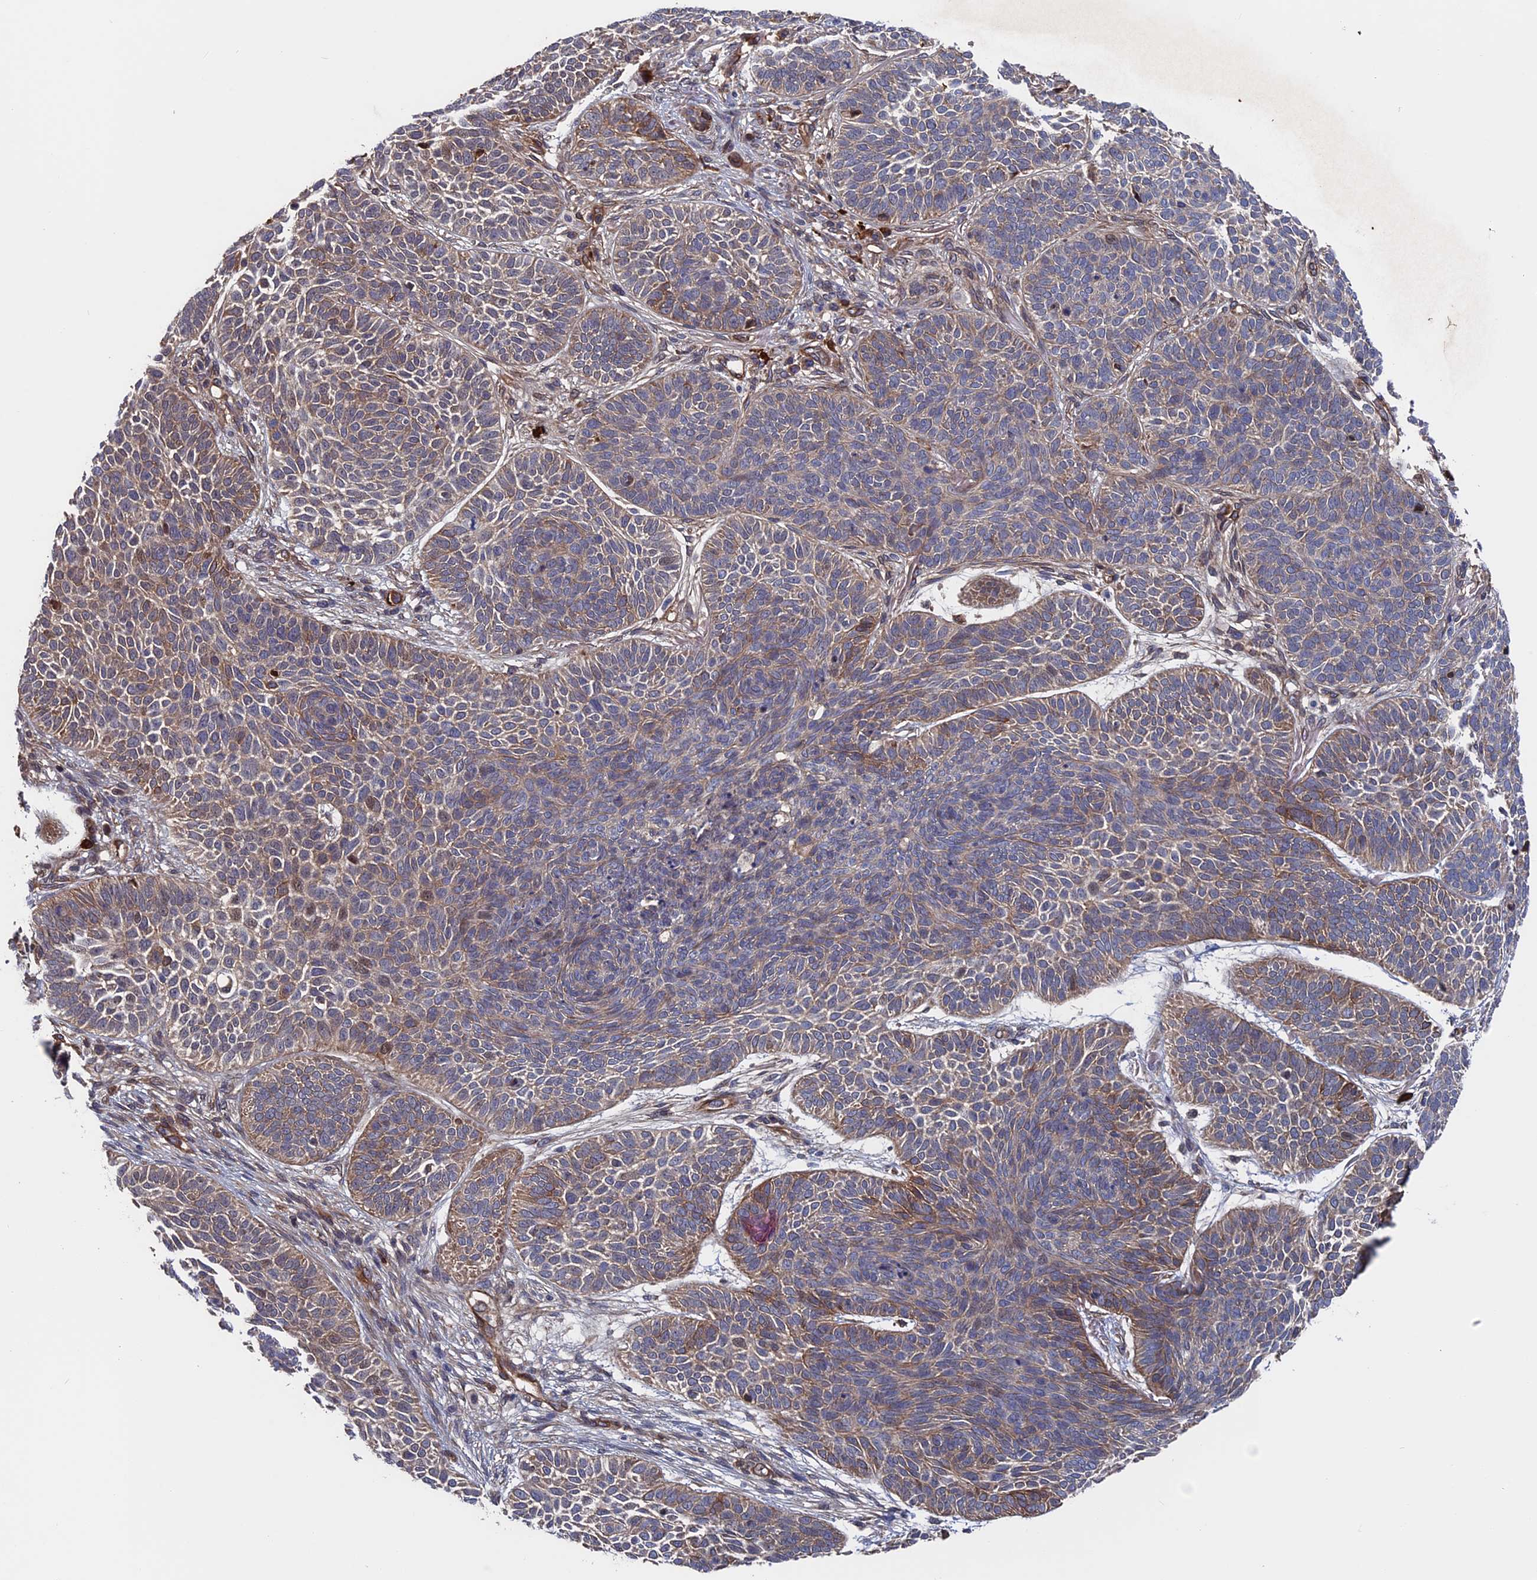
{"staining": {"intensity": "weak", "quantity": "25%-75%", "location": "cytoplasmic/membranous"}, "tissue": "skin cancer", "cell_type": "Tumor cells", "image_type": "cancer", "snomed": [{"axis": "morphology", "description": "Basal cell carcinoma"}, {"axis": "topography", "description": "Skin"}], "caption": "This photomicrograph reveals IHC staining of human basal cell carcinoma (skin), with low weak cytoplasmic/membranous staining in about 25%-75% of tumor cells.", "gene": "RPUSD1", "patient": {"sex": "male", "age": 85}}